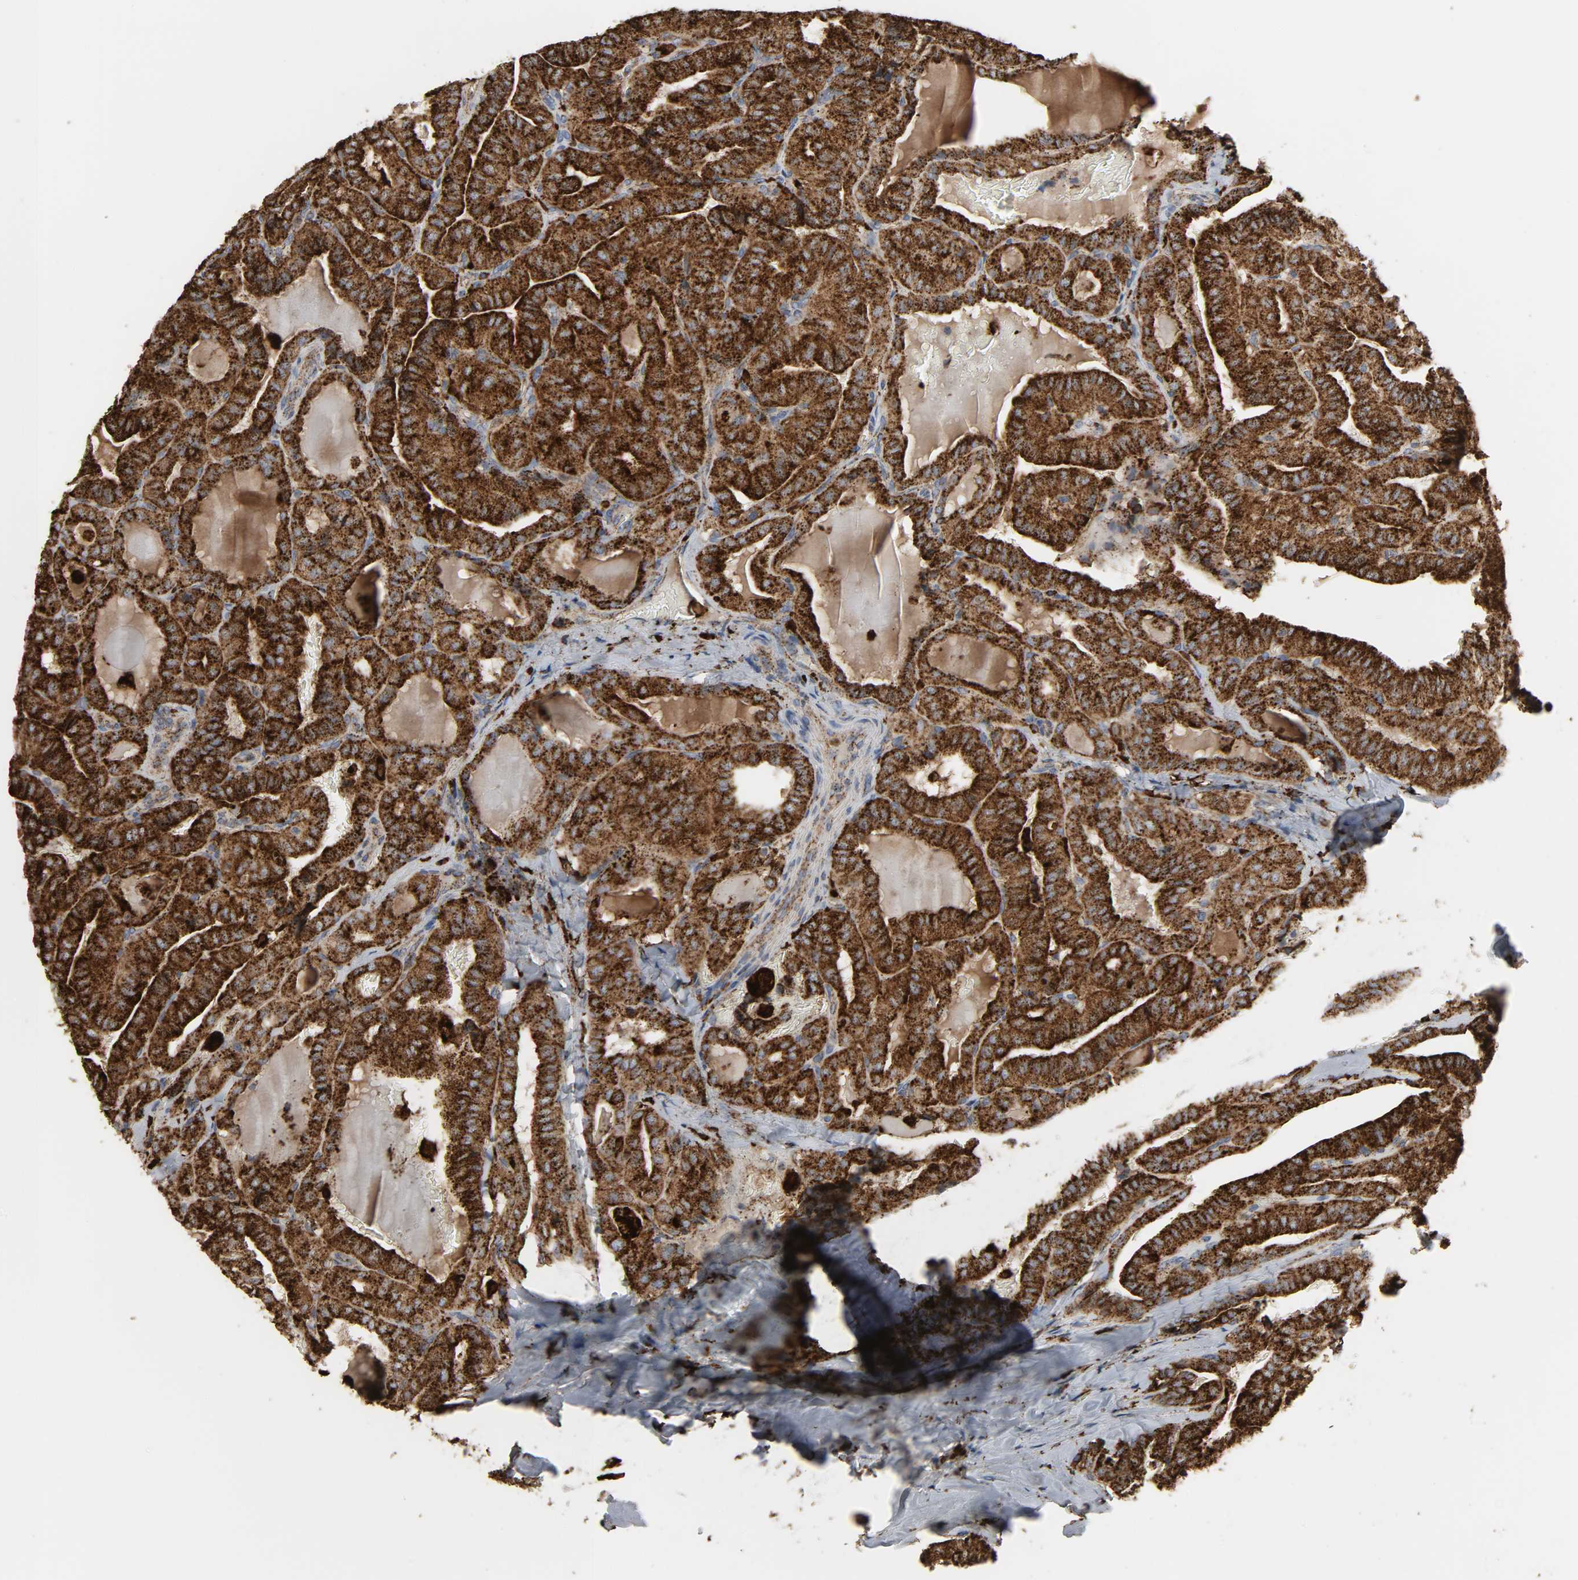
{"staining": {"intensity": "strong", "quantity": ">75%", "location": "nuclear"}, "tissue": "thyroid cancer", "cell_type": "Tumor cells", "image_type": "cancer", "snomed": [{"axis": "morphology", "description": "Papillary adenocarcinoma, NOS"}, {"axis": "topography", "description": "Thyroid gland"}], "caption": "The histopathology image demonstrates a brown stain indicating the presence of a protein in the nuclear of tumor cells in thyroid cancer (papillary adenocarcinoma). Immunohistochemistry stains the protein of interest in brown and the nuclei are stained blue.", "gene": "PSAP", "patient": {"sex": "male", "age": 77}}